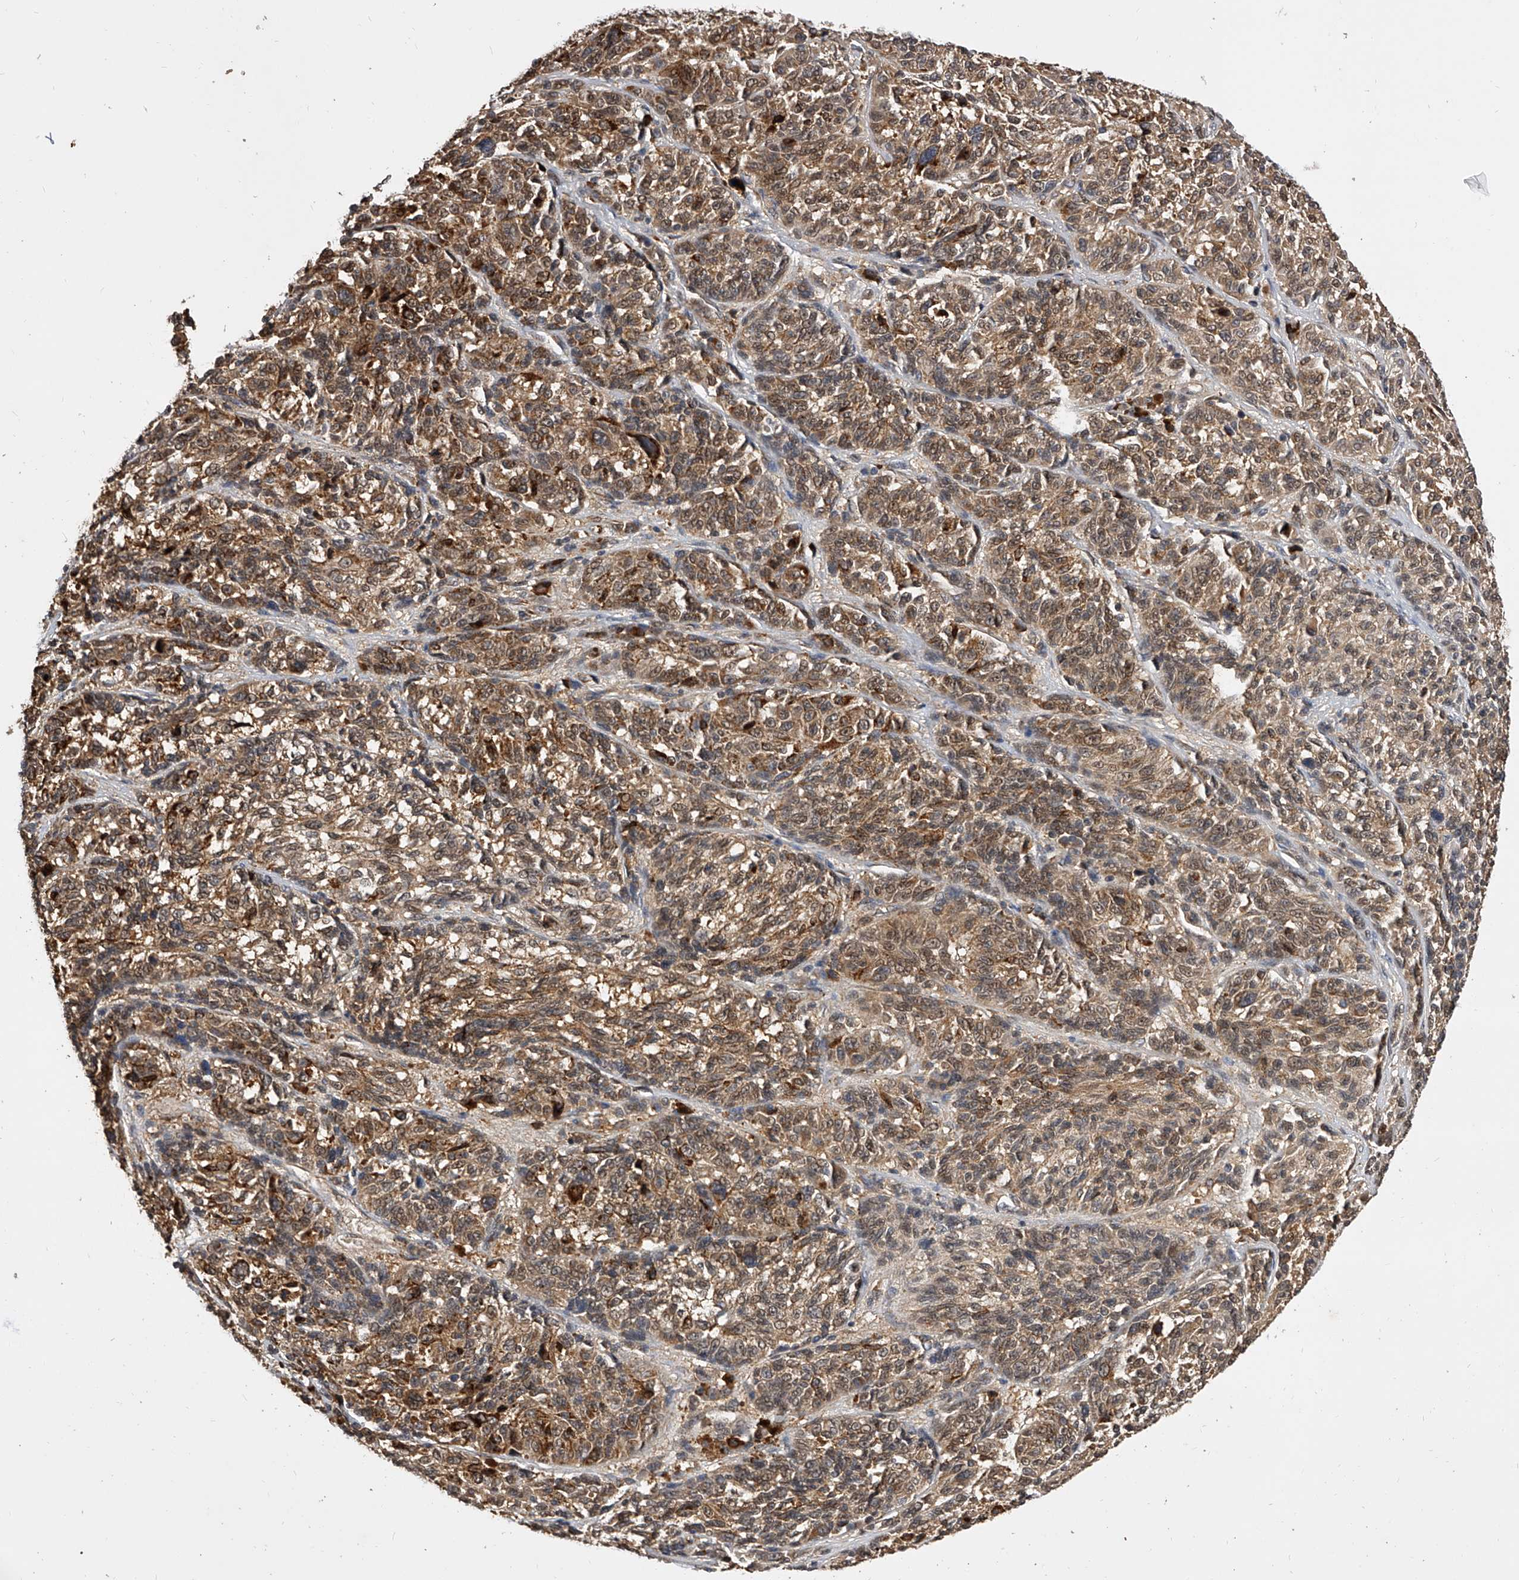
{"staining": {"intensity": "moderate", "quantity": ">75%", "location": "cytoplasmic/membranous,nuclear"}, "tissue": "melanoma", "cell_type": "Tumor cells", "image_type": "cancer", "snomed": [{"axis": "morphology", "description": "Malignant melanoma, NOS"}, {"axis": "topography", "description": "Skin"}], "caption": "This image exhibits immunohistochemistry staining of human melanoma, with medium moderate cytoplasmic/membranous and nuclear positivity in about >75% of tumor cells.", "gene": "CFAP410", "patient": {"sex": "male", "age": 53}}